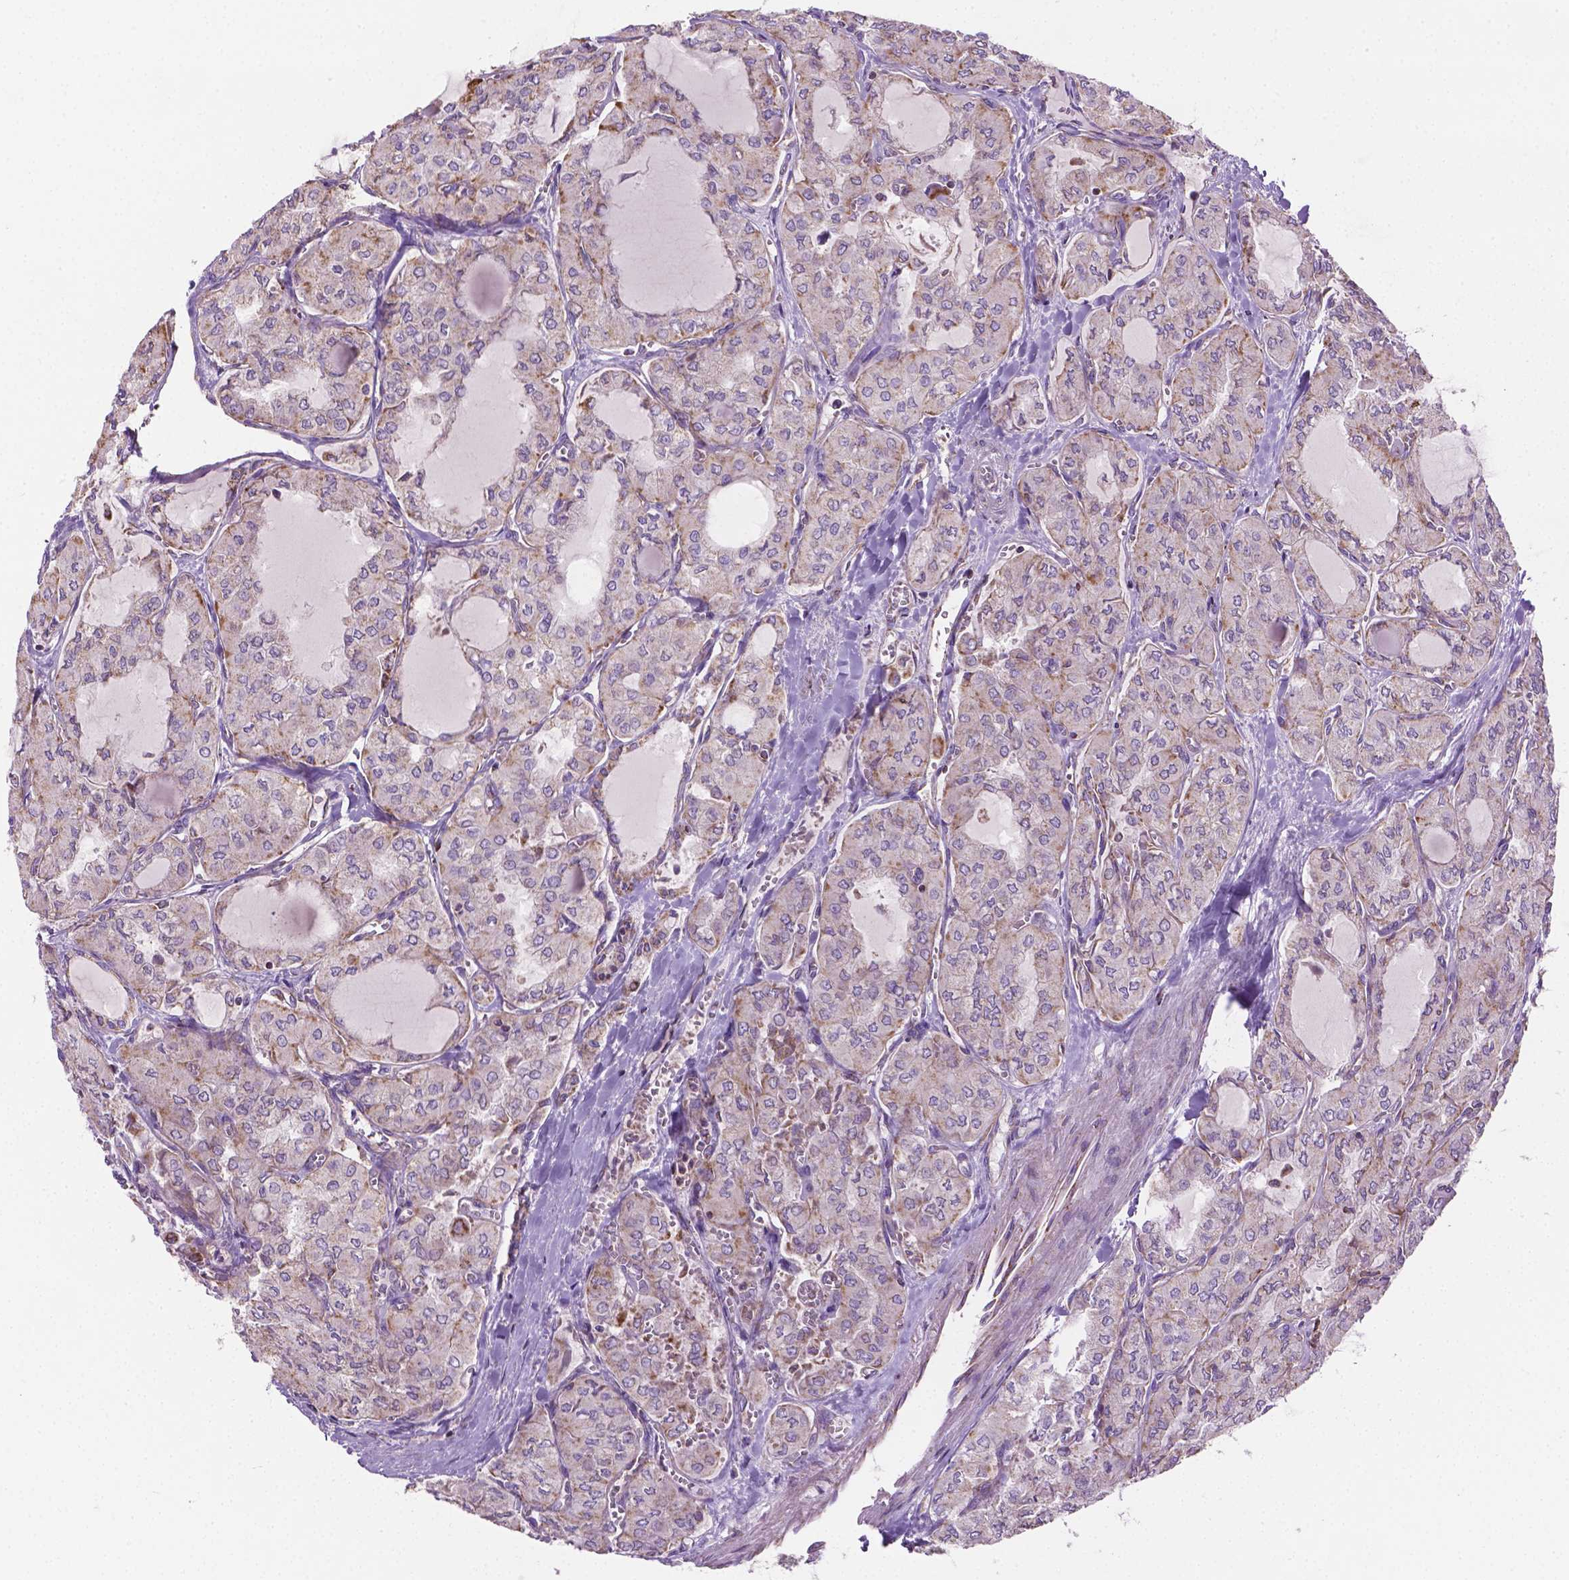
{"staining": {"intensity": "weak", "quantity": "25%-75%", "location": "cytoplasmic/membranous"}, "tissue": "thyroid cancer", "cell_type": "Tumor cells", "image_type": "cancer", "snomed": [{"axis": "morphology", "description": "Papillary adenocarcinoma, NOS"}, {"axis": "topography", "description": "Thyroid gland"}], "caption": "This photomicrograph exhibits immunohistochemistry staining of papillary adenocarcinoma (thyroid), with low weak cytoplasmic/membranous expression in about 25%-75% of tumor cells.", "gene": "PIBF1", "patient": {"sex": "male", "age": 20}}